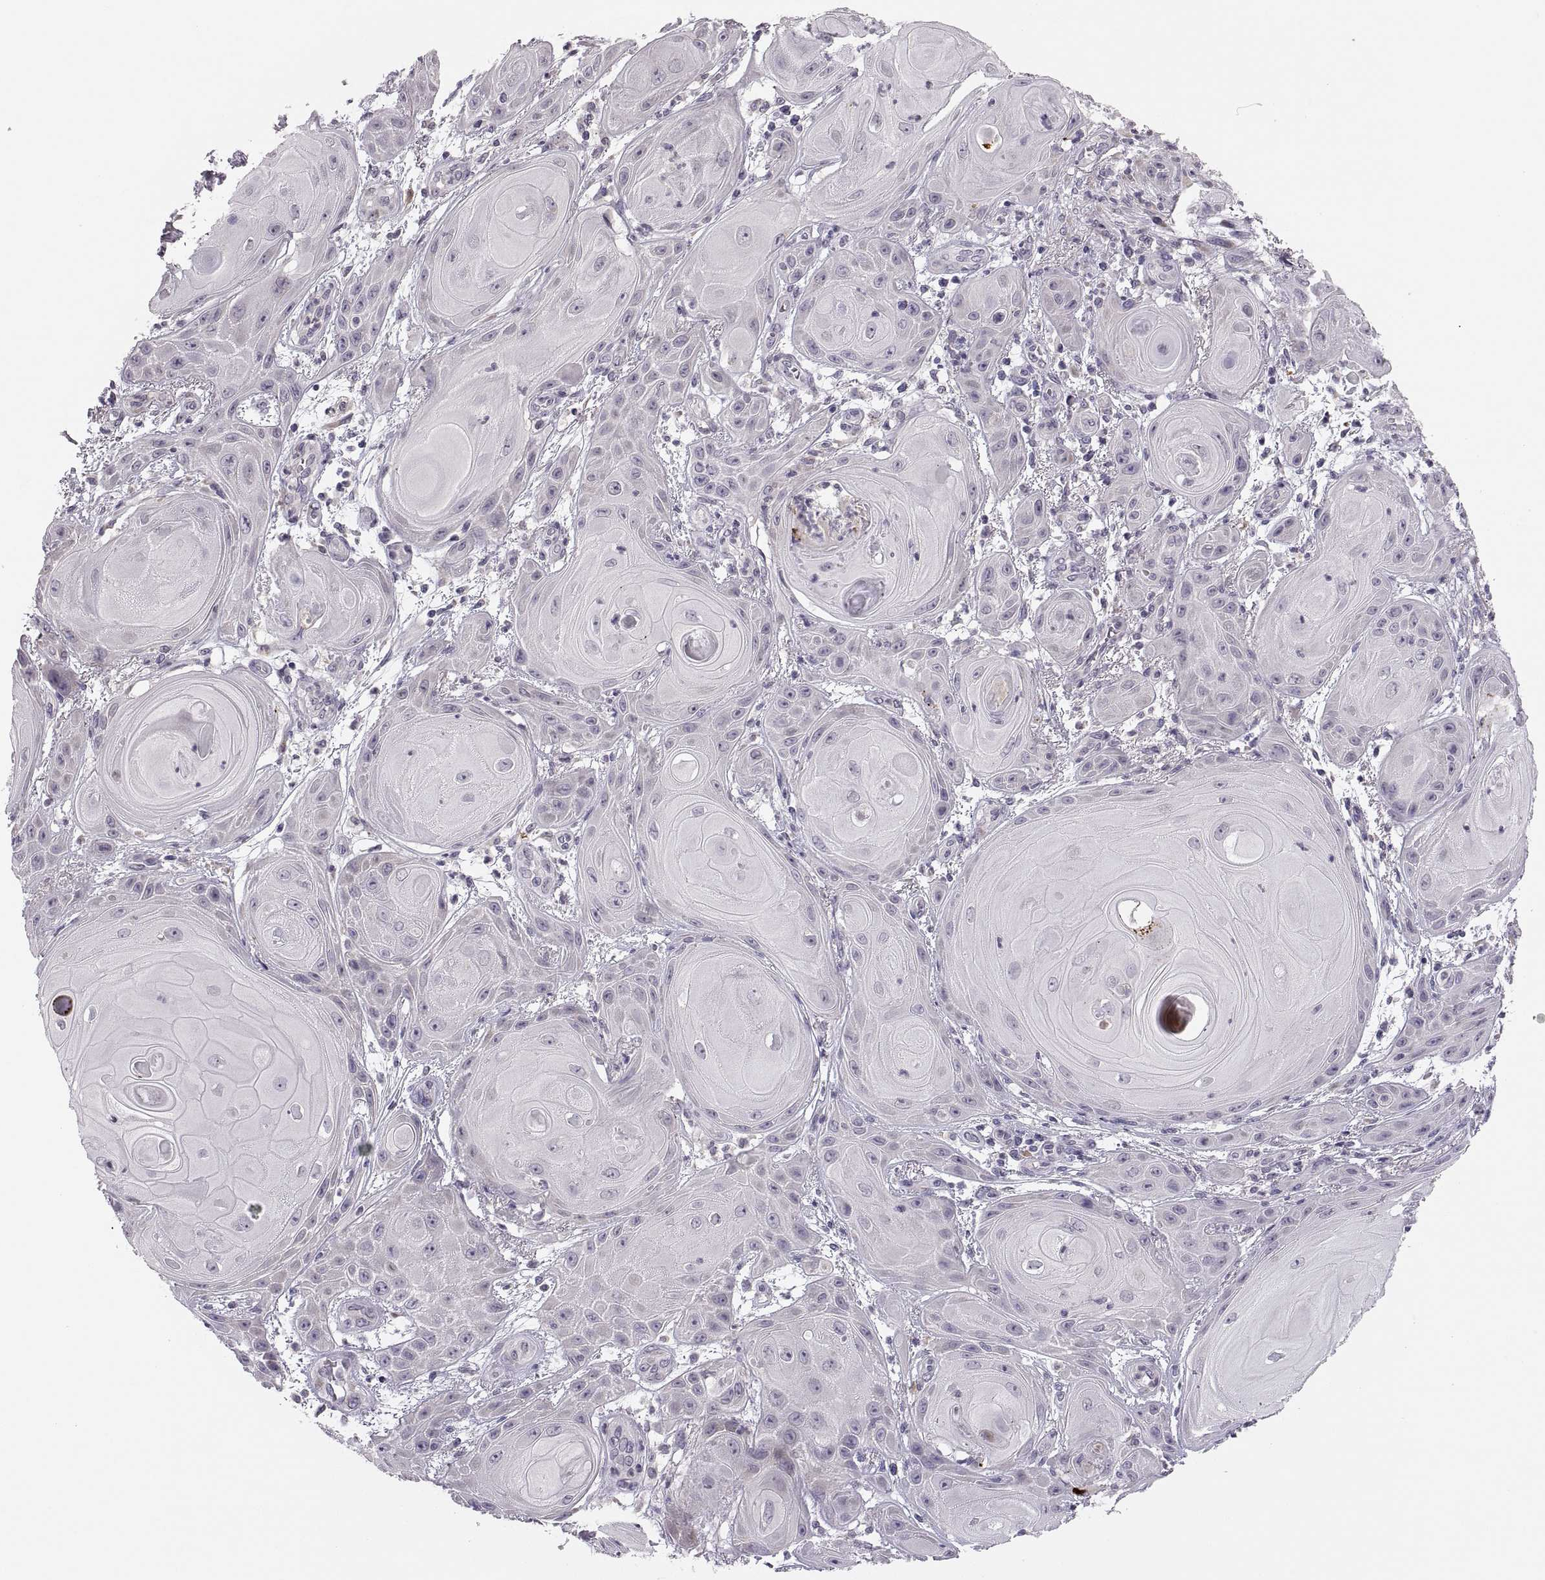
{"staining": {"intensity": "negative", "quantity": "none", "location": "none"}, "tissue": "skin cancer", "cell_type": "Tumor cells", "image_type": "cancer", "snomed": [{"axis": "morphology", "description": "Squamous cell carcinoma, NOS"}, {"axis": "topography", "description": "Skin"}], "caption": "This is an immunohistochemistry photomicrograph of human skin squamous cell carcinoma. There is no positivity in tumor cells.", "gene": "ADH6", "patient": {"sex": "male", "age": 62}}